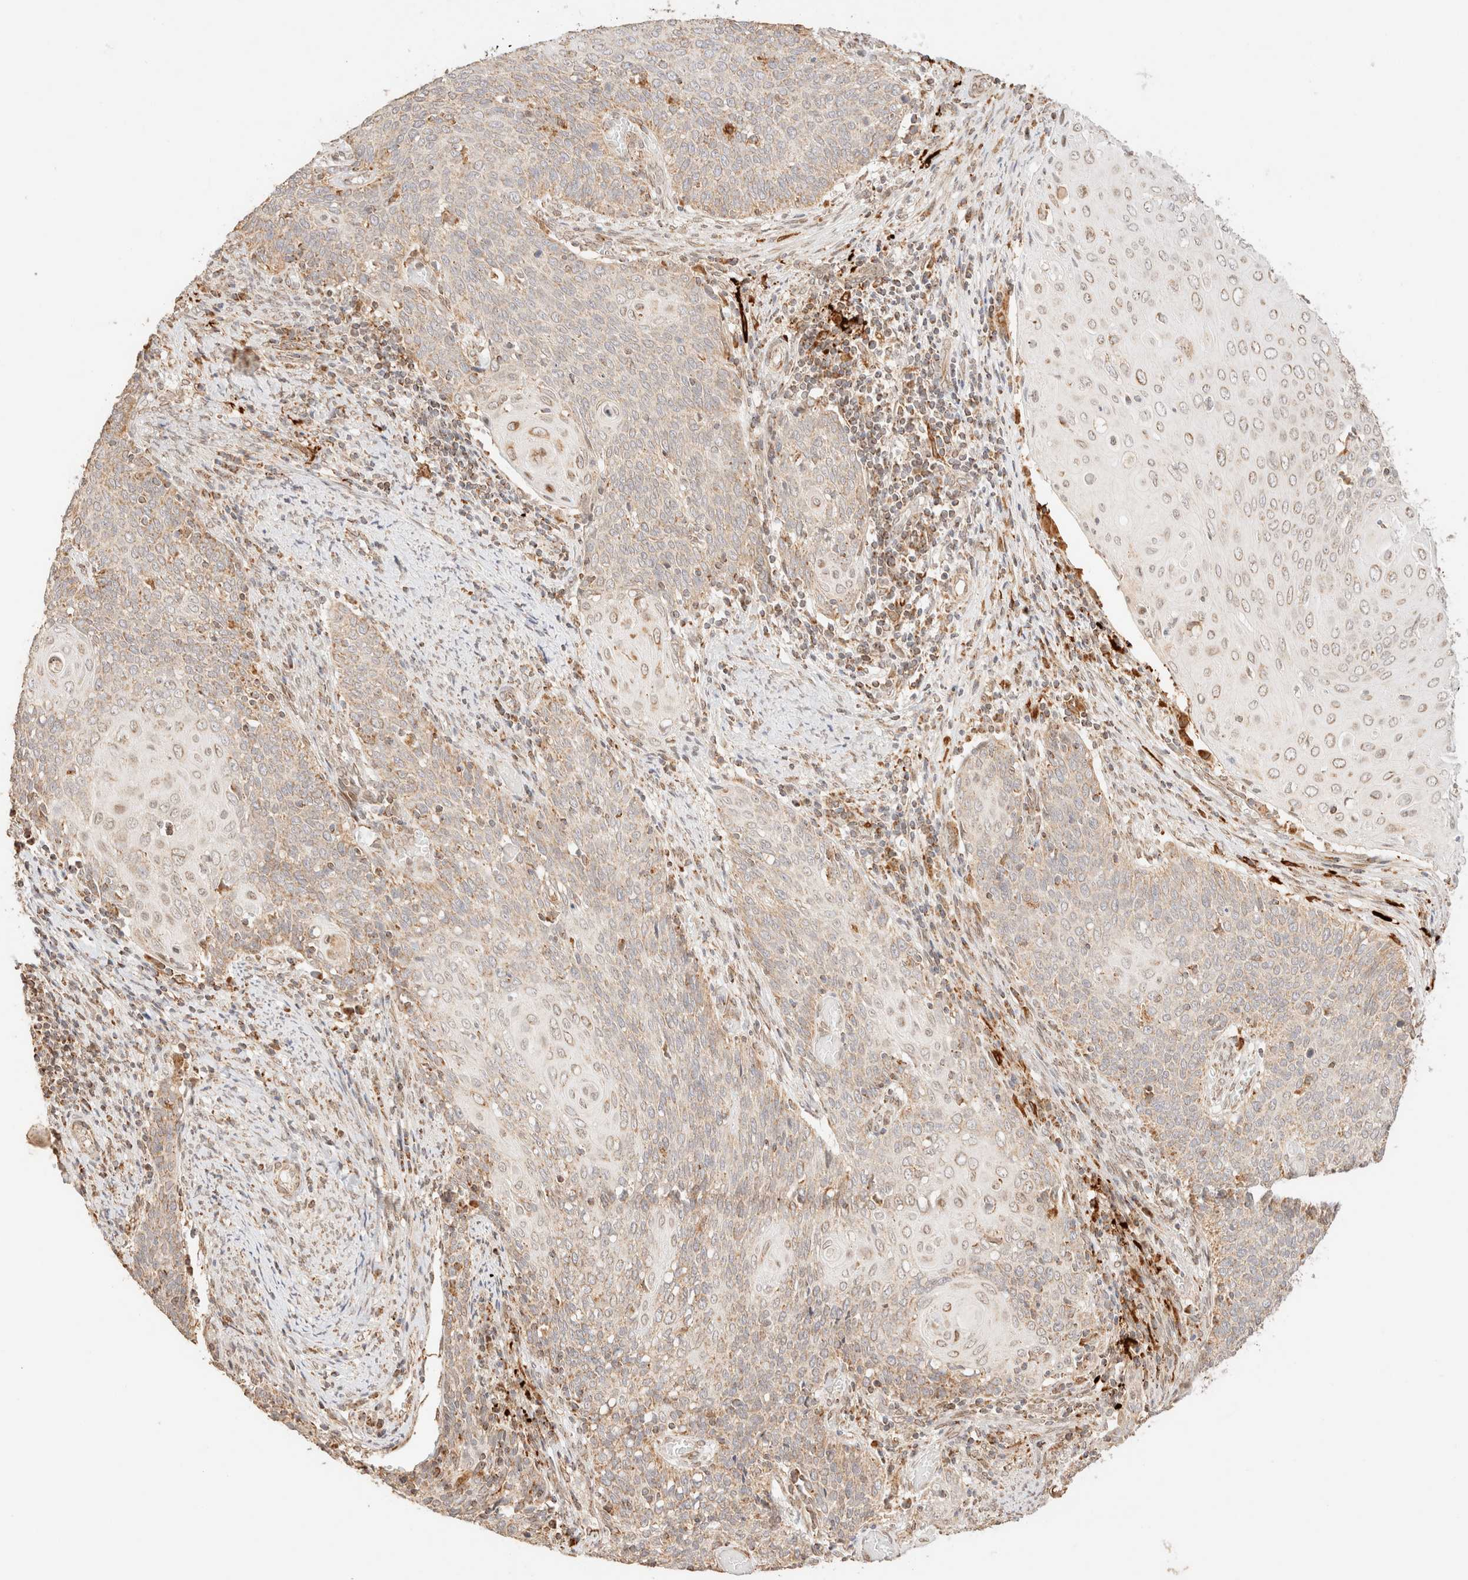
{"staining": {"intensity": "weak", "quantity": "25%-75%", "location": "cytoplasmic/membranous"}, "tissue": "cervical cancer", "cell_type": "Tumor cells", "image_type": "cancer", "snomed": [{"axis": "morphology", "description": "Squamous cell carcinoma, NOS"}, {"axis": "topography", "description": "Cervix"}], "caption": "High-power microscopy captured an immunohistochemistry image of squamous cell carcinoma (cervical), revealing weak cytoplasmic/membranous expression in about 25%-75% of tumor cells.", "gene": "TACO1", "patient": {"sex": "female", "age": 39}}